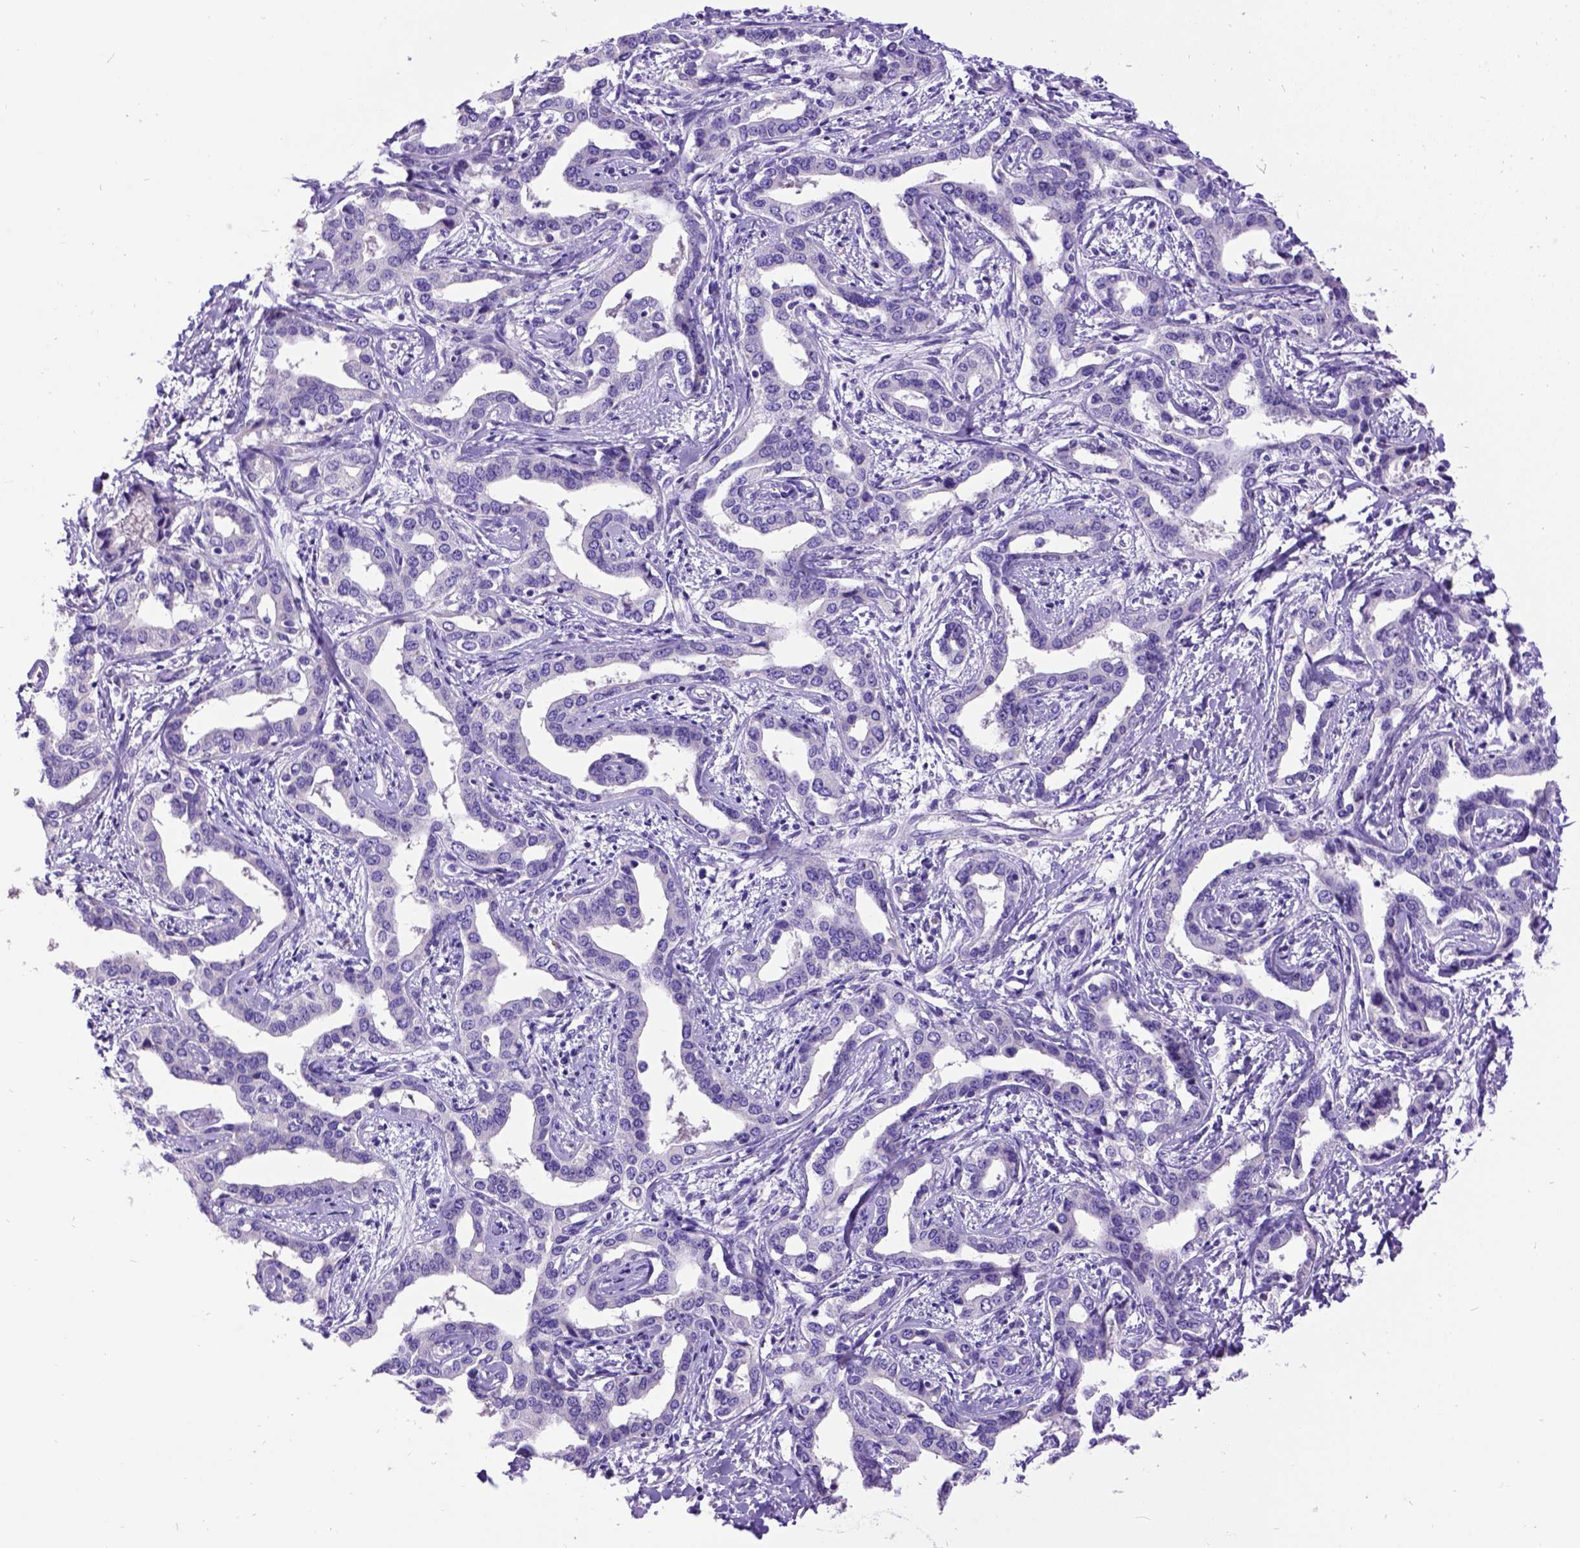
{"staining": {"intensity": "negative", "quantity": "none", "location": "none"}, "tissue": "liver cancer", "cell_type": "Tumor cells", "image_type": "cancer", "snomed": [{"axis": "morphology", "description": "Cholangiocarcinoma"}, {"axis": "topography", "description": "Liver"}], "caption": "High magnification brightfield microscopy of cholangiocarcinoma (liver) stained with DAB (brown) and counterstained with hematoxylin (blue): tumor cells show no significant staining. (DAB IHC with hematoxylin counter stain).", "gene": "CFAP54", "patient": {"sex": "male", "age": 59}}